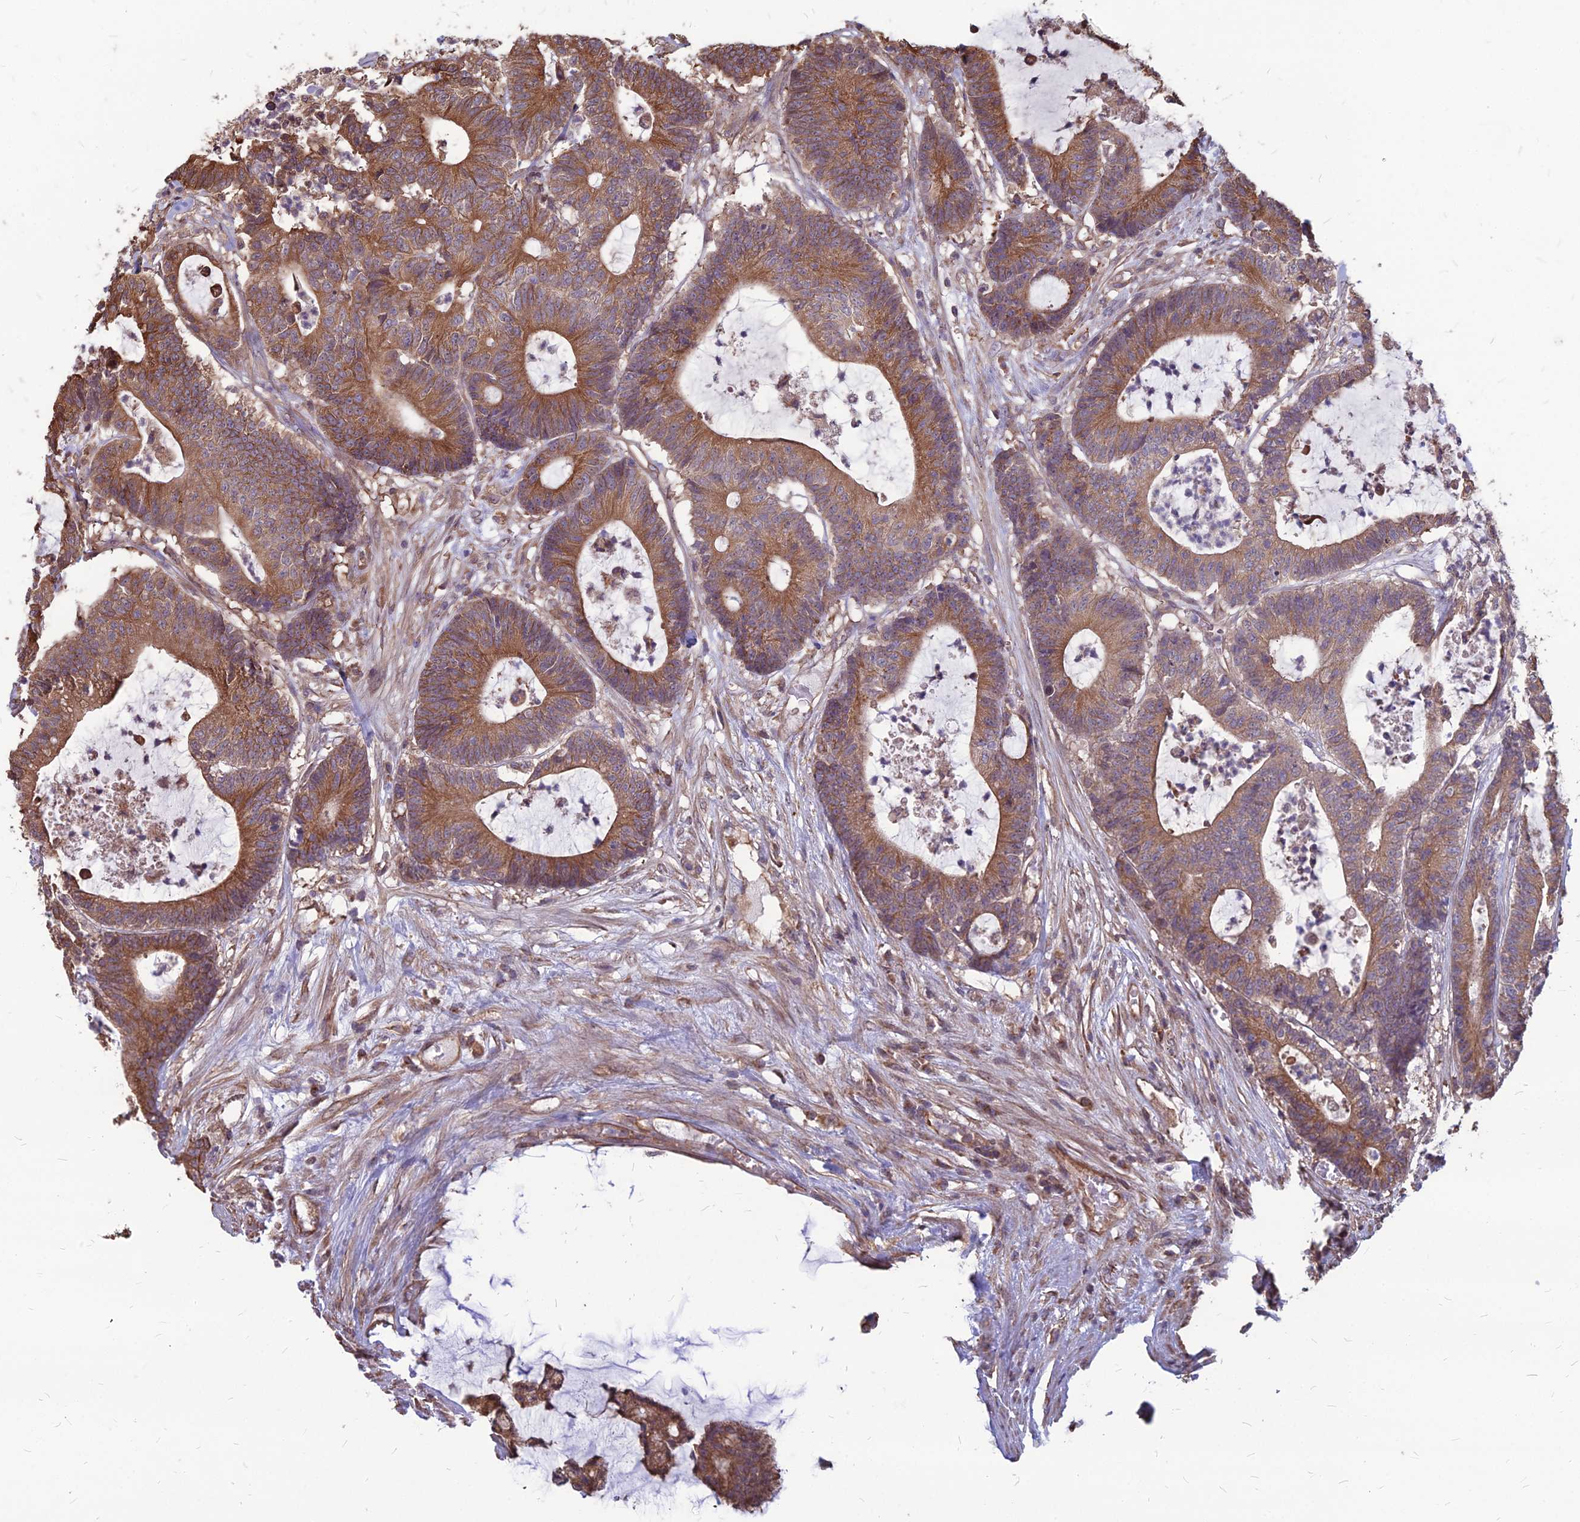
{"staining": {"intensity": "moderate", "quantity": ">75%", "location": "cytoplasmic/membranous"}, "tissue": "colorectal cancer", "cell_type": "Tumor cells", "image_type": "cancer", "snomed": [{"axis": "morphology", "description": "Adenocarcinoma, NOS"}, {"axis": "topography", "description": "Colon"}], "caption": "An image of adenocarcinoma (colorectal) stained for a protein exhibits moderate cytoplasmic/membranous brown staining in tumor cells.", "gene": "LSM6", "patient": {"sex": "female", "age": 84}}